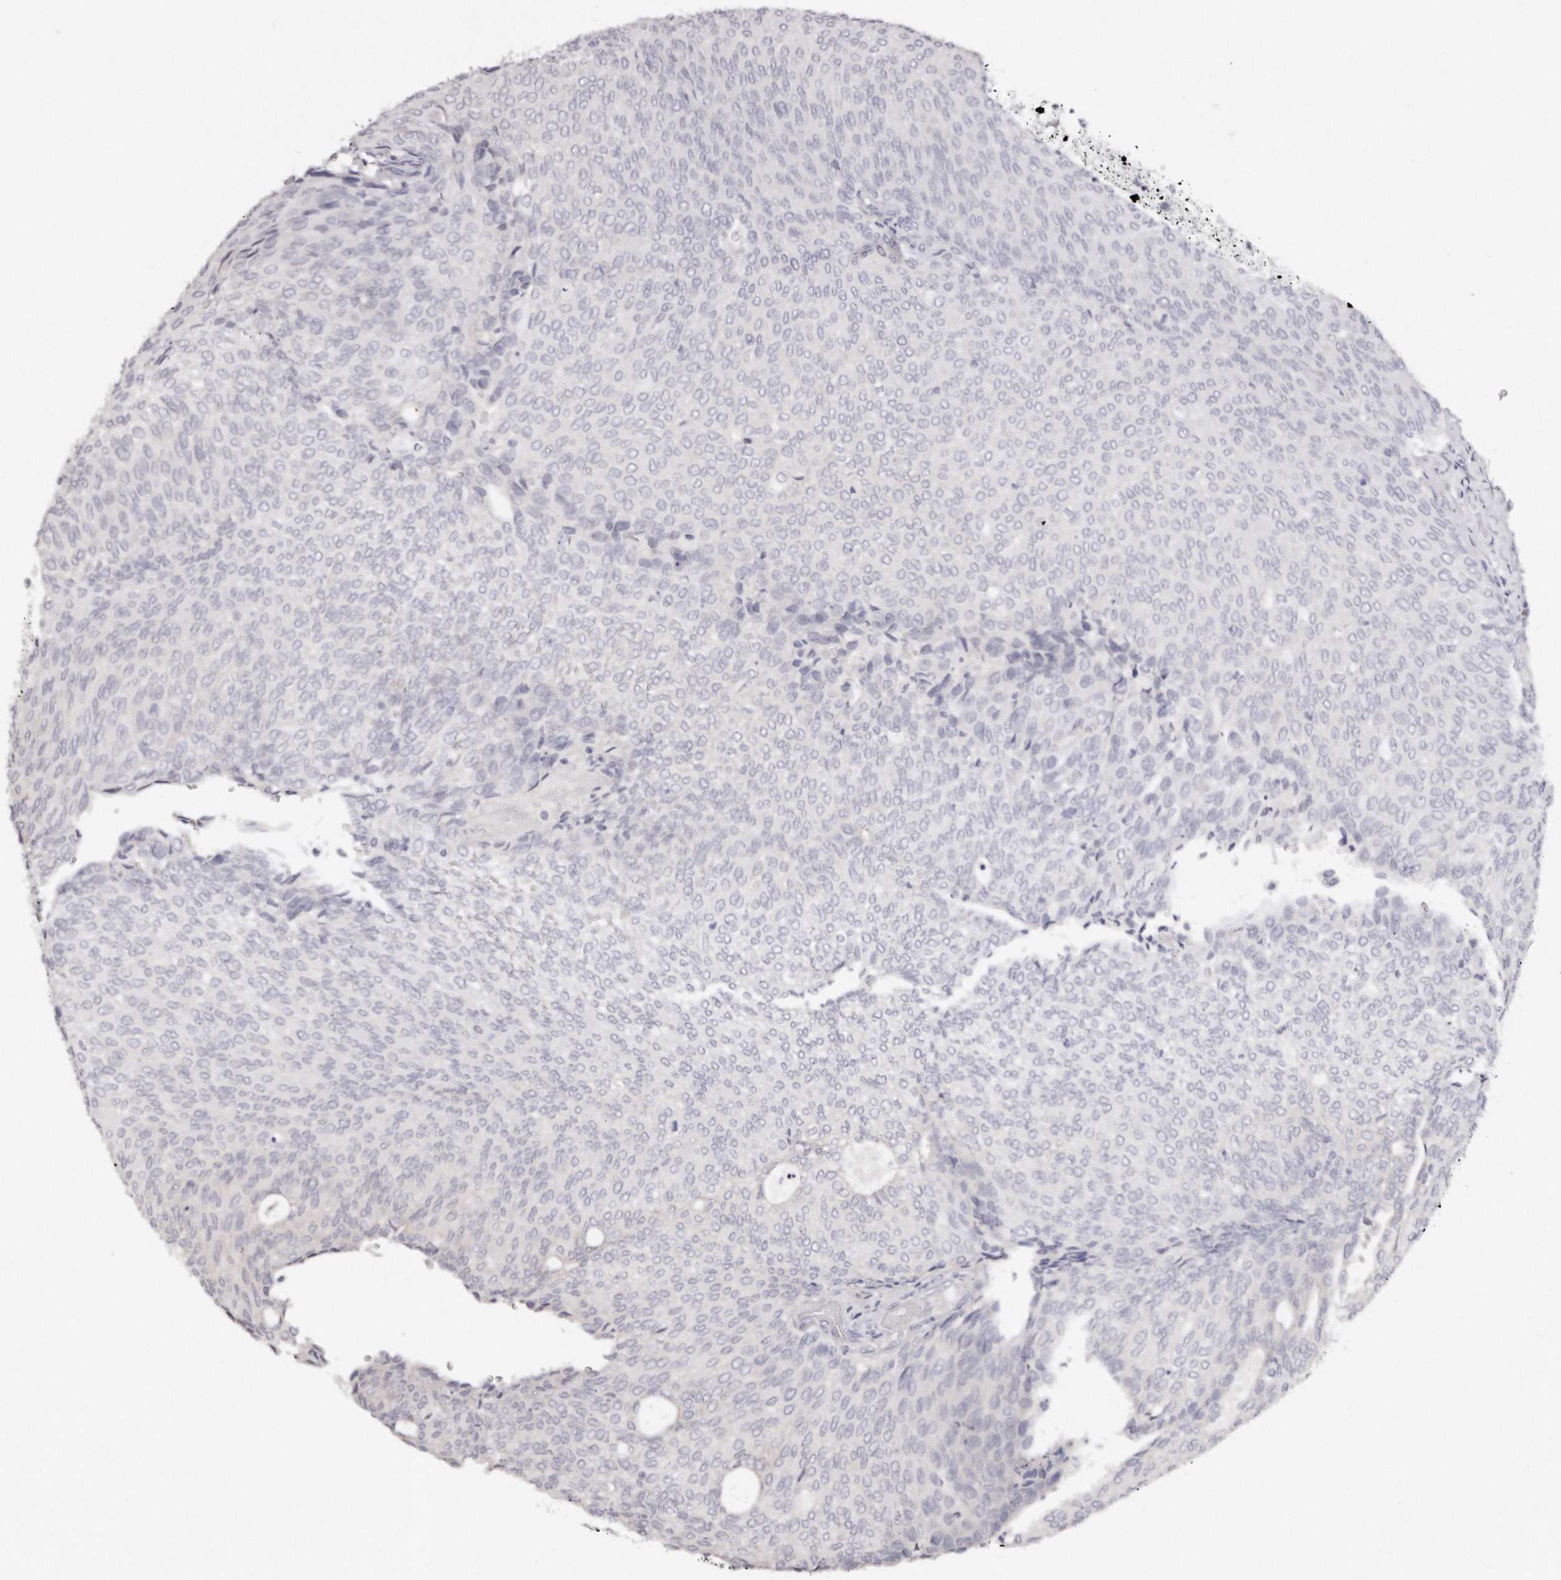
{"staining": {"intensity": "negative", "quantity": "none", "location": "none"}, "tissue": "urothelial cancer", "cell_type": "Tumor cells", "image_type": "cancer", "snomed": [{"axis": "morphology", "description": "Urothelial carcinoma, Low grade"}, {"axis": "topography", "description": "Urinary bladder"}], "caption": "An IHC histopathology image of urothelial cancer is shown. There is no staining in tumor cells of urothelial cancer. (Stains: DAB (3,3'-diaminobenzidine) IHC with hematoxylin counter stain, Microscopy: brightfield microscopy at high magnification).", "gene": "AKNAD1", "patient": {"sex": "female", "age": 79}}